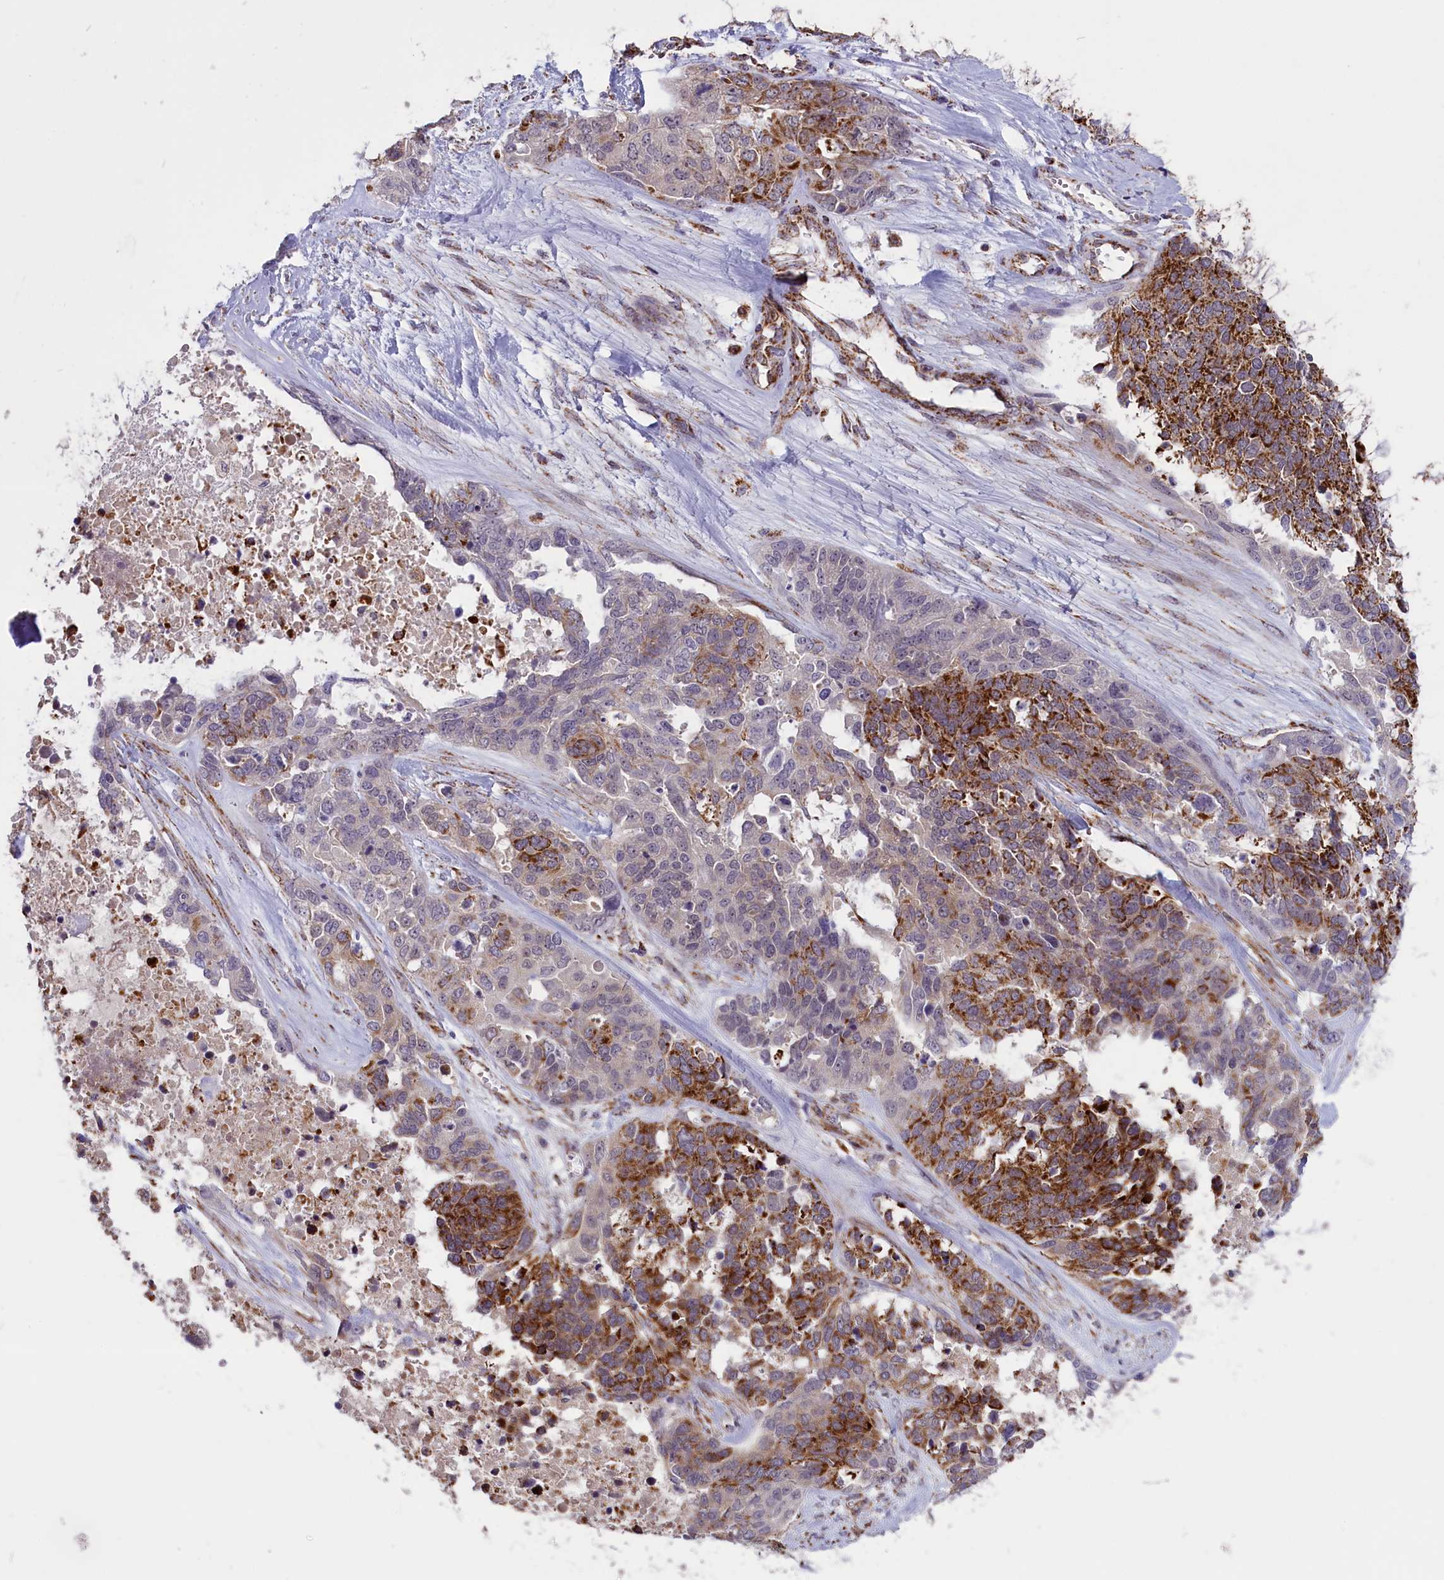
{"staining": {"intensity": "strong", "quantity": "25%-75%", "location": "cytoplasmic/membranous"}, "tissue": "ovarian cancer", "cell_type": "Tumor cells", "image_type": "cancer", "snomed": [{"axis": "morphology", "description": "Cystadenocarcinoma, serous, NOS"}, {"axis": "topography", "description": "Ovary"}], "caption": "Ovarian serous cystadenocarcinoma tissue shows strong cytoplasmic/membranous positivity in approximately 25%-75% of tumor cells, visualized by immunohistochemistry. (IHC, brightfield microscopy, high magnification).", "gene": "NDUFS5", "patient": {"sex": "female", "age": 44}}